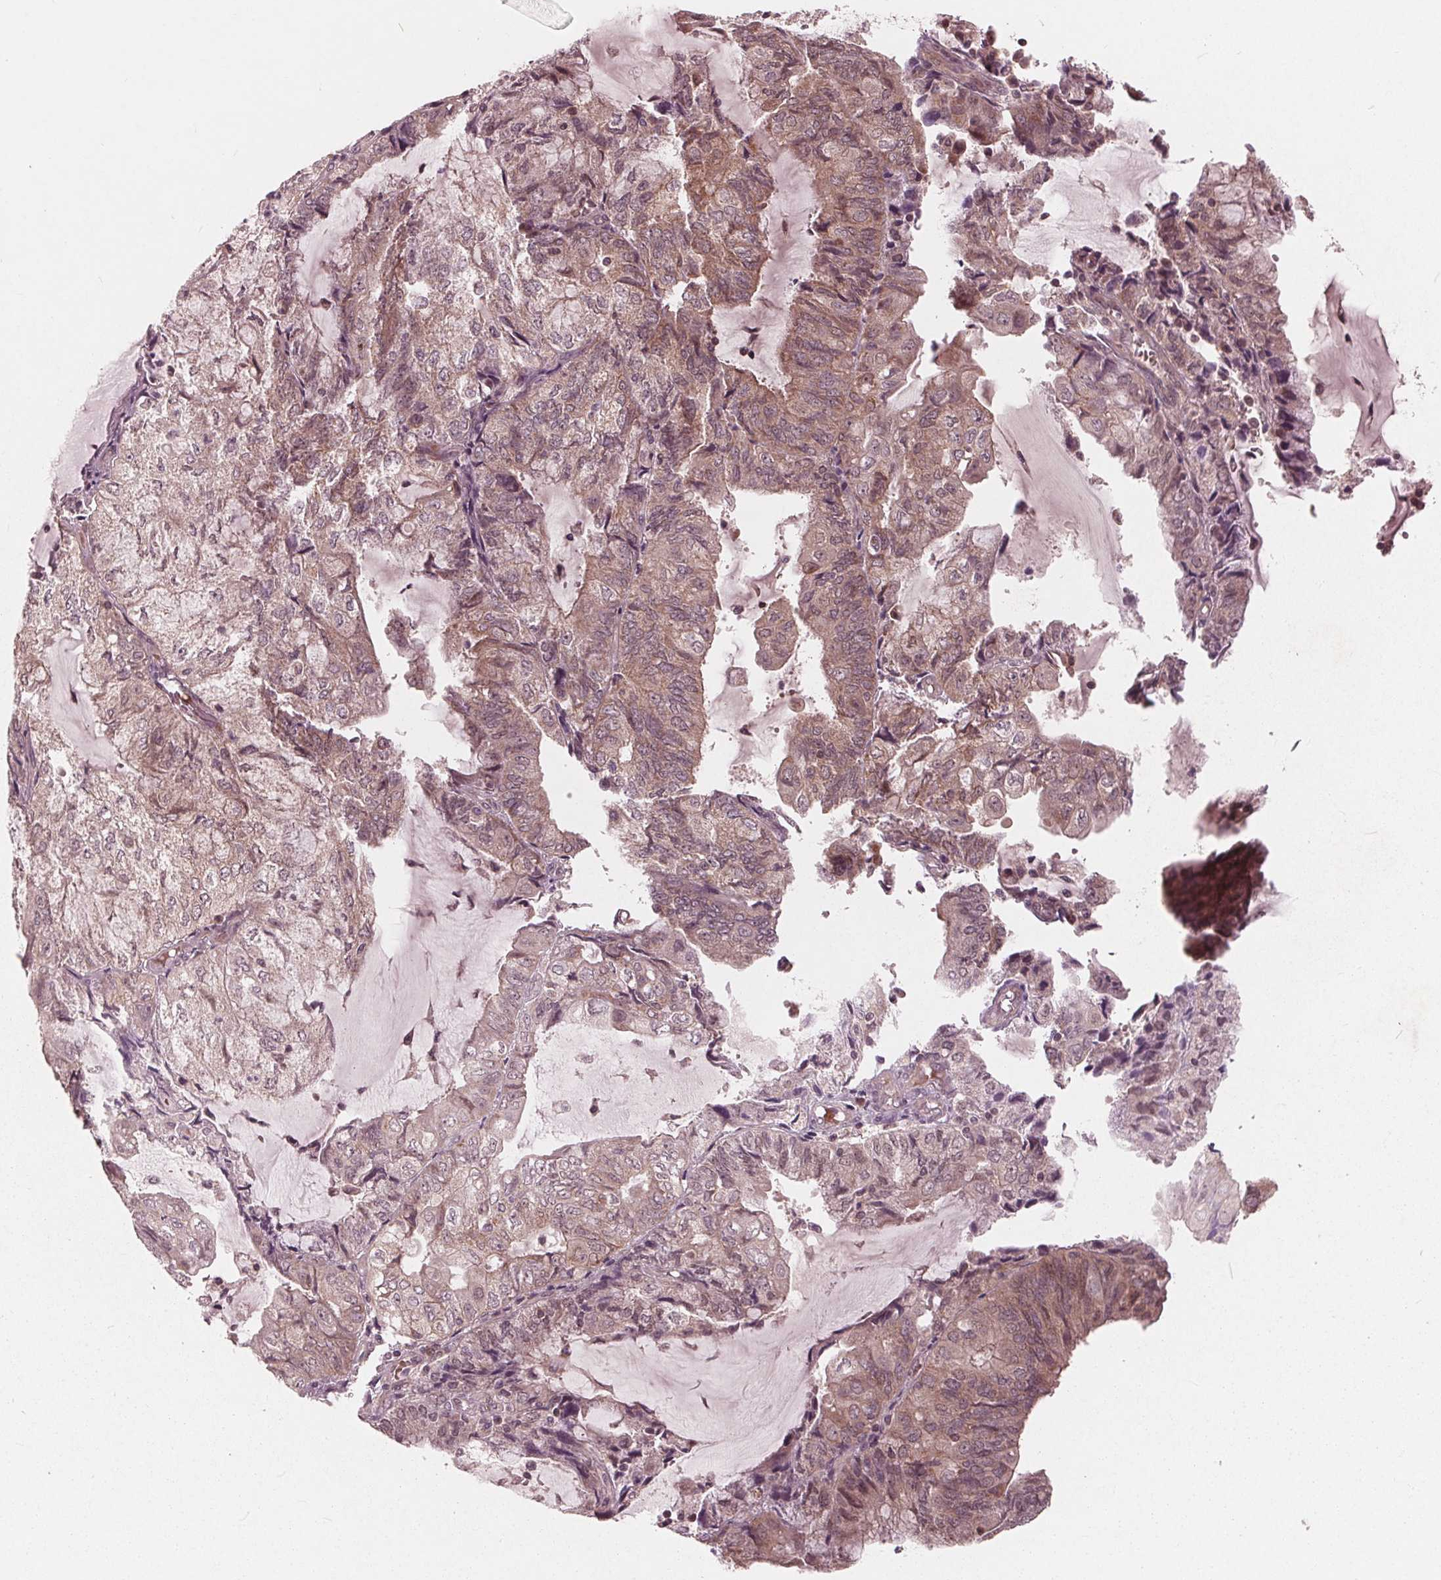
{"staining": {"intensity": "weak", "quantity": ">75%", "location": "cytoplasmic/membranous"}, "tissue": "endometrial cancer", "cell_type": "Tumor cells", "image_type": "cancer", "snomed": [{"axis": "morphology", "description": "Adenocarcinoma, NOS"}, {"axis": "topography", "description": "Endometrium"}], "caption": "Adenocarcinoma (endometrial) stained for a protein (brown) exhibits weak cytoplasmic/membranous positive staining in about >75% of tumor cells.", "gene": "UBALD1", "patient": {"sex": "female", "age": 81}}